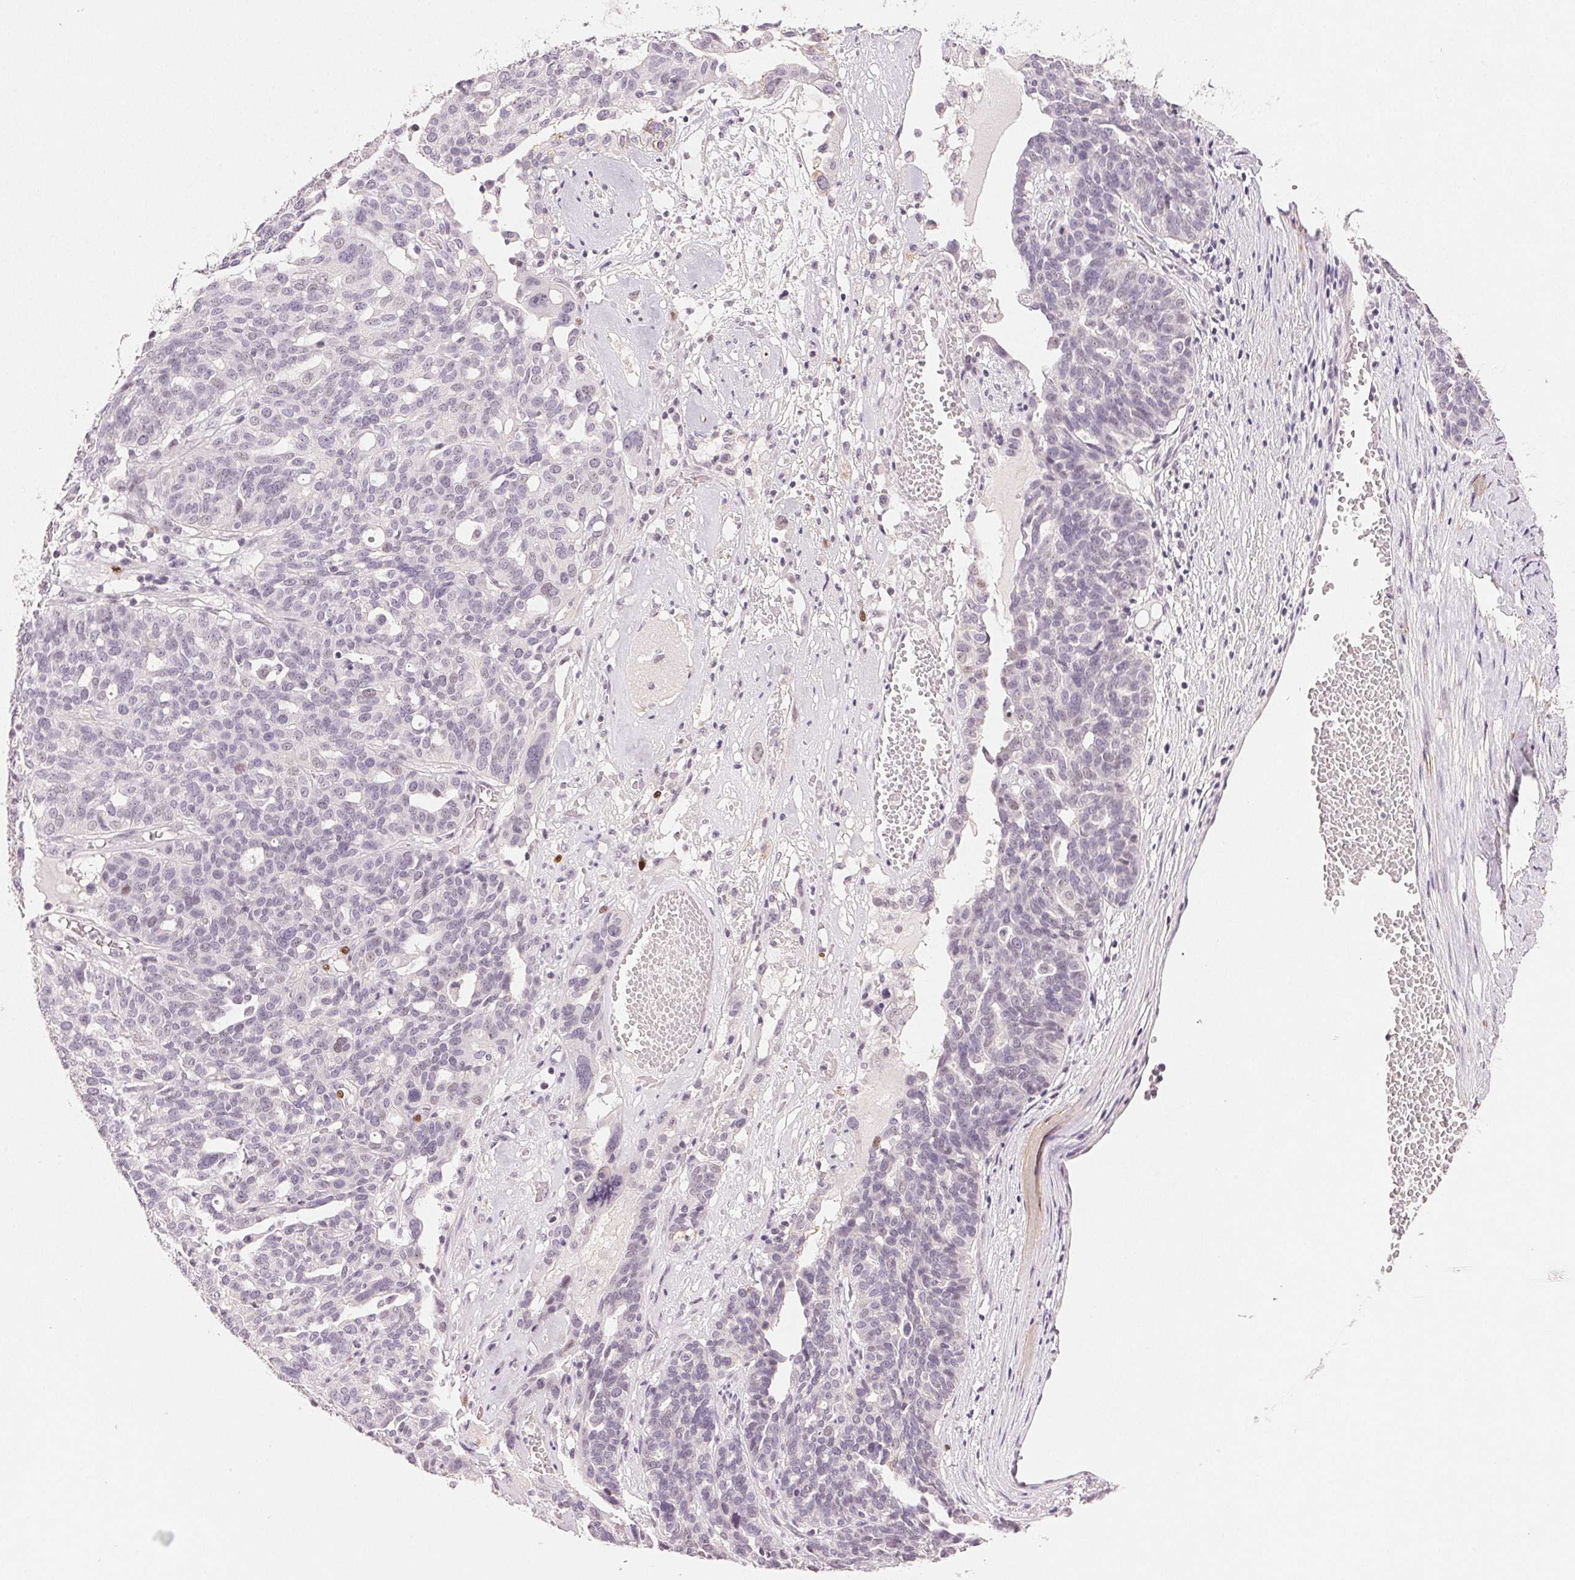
{"staining": {"intensity": "negative", "quantity": "none", "location": "none"}, "tissue": "ovarian cancer", "cell_type": "Tumor cells", "image_type": "cancer", "snomed": [{"axis": "morphology", "description": "Cystadenocarcinoma, serous, NOS"}, {"axis": "topography", "description": "Ovary"}], "caption": "IHC of human ovarian serous cystadenocarcinoma shows no expression in tumor cells.", "gene": "SMTN", "patient": {"sex": "female", "age": 59}}